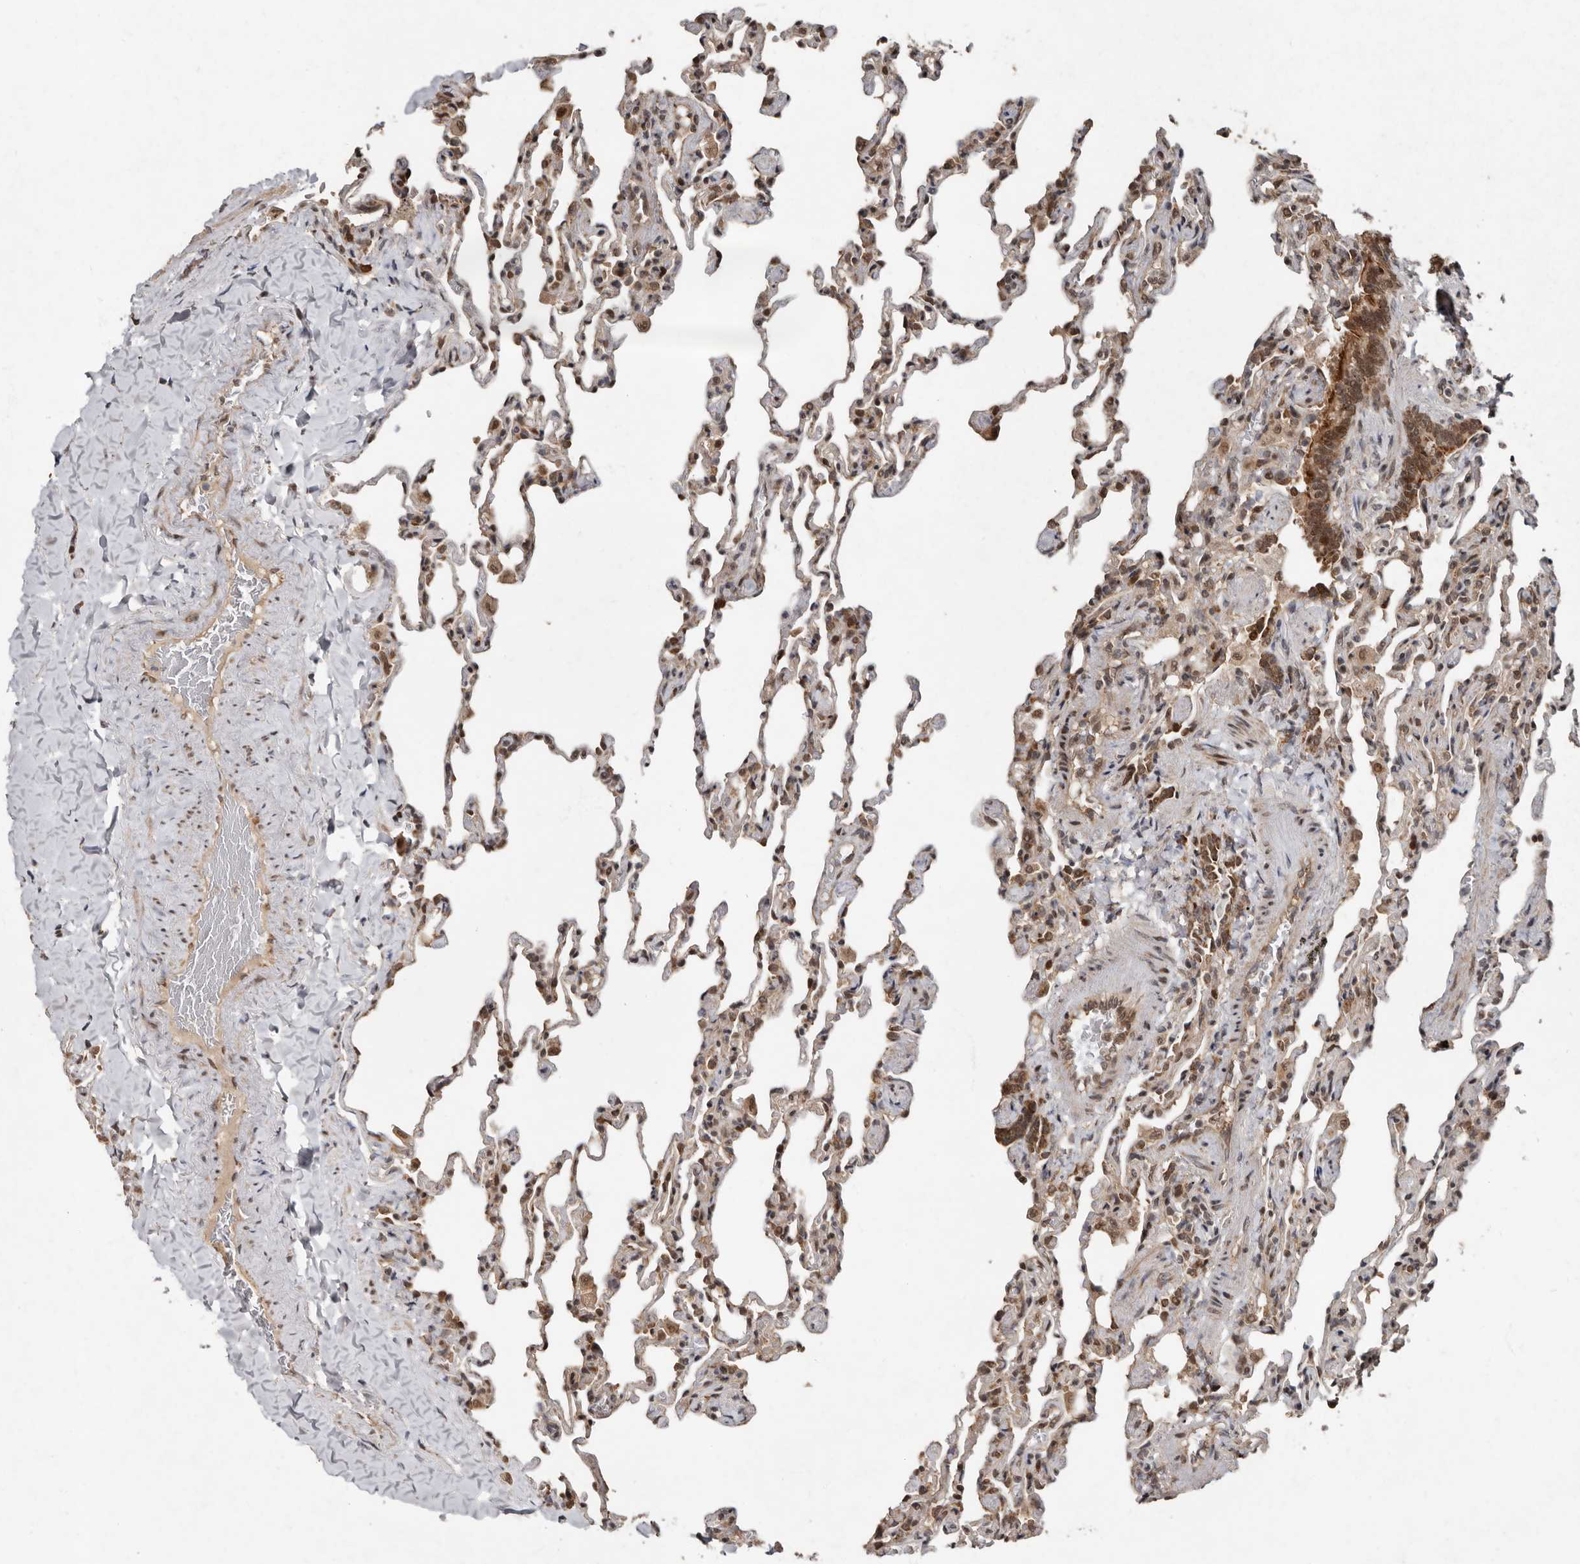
{"staining": {"intensity": "moderate", "quantity": ">75%", "location": "cytoplasmic/membranous,nuclear"}, "tissue": "lung", "cell_type": "Alveolar cells", "image_type": "normal", "snomed": [{"axis": "morphology", "description": "Normal tissue, NOS"}, {"axis": "topography", "description": "Lung"}], "caption": "Protein expression analysis of unremarkable lung shows moderate cytoplasmic/membranous,nuclear staining in approximately >75% of alveolar cells. Immunohistochemistry (ihc) stains the protein in brown and the nuclei are stained blue.", "gene": "LRGUK", "patient": {"sex": "male", "age": 20}}